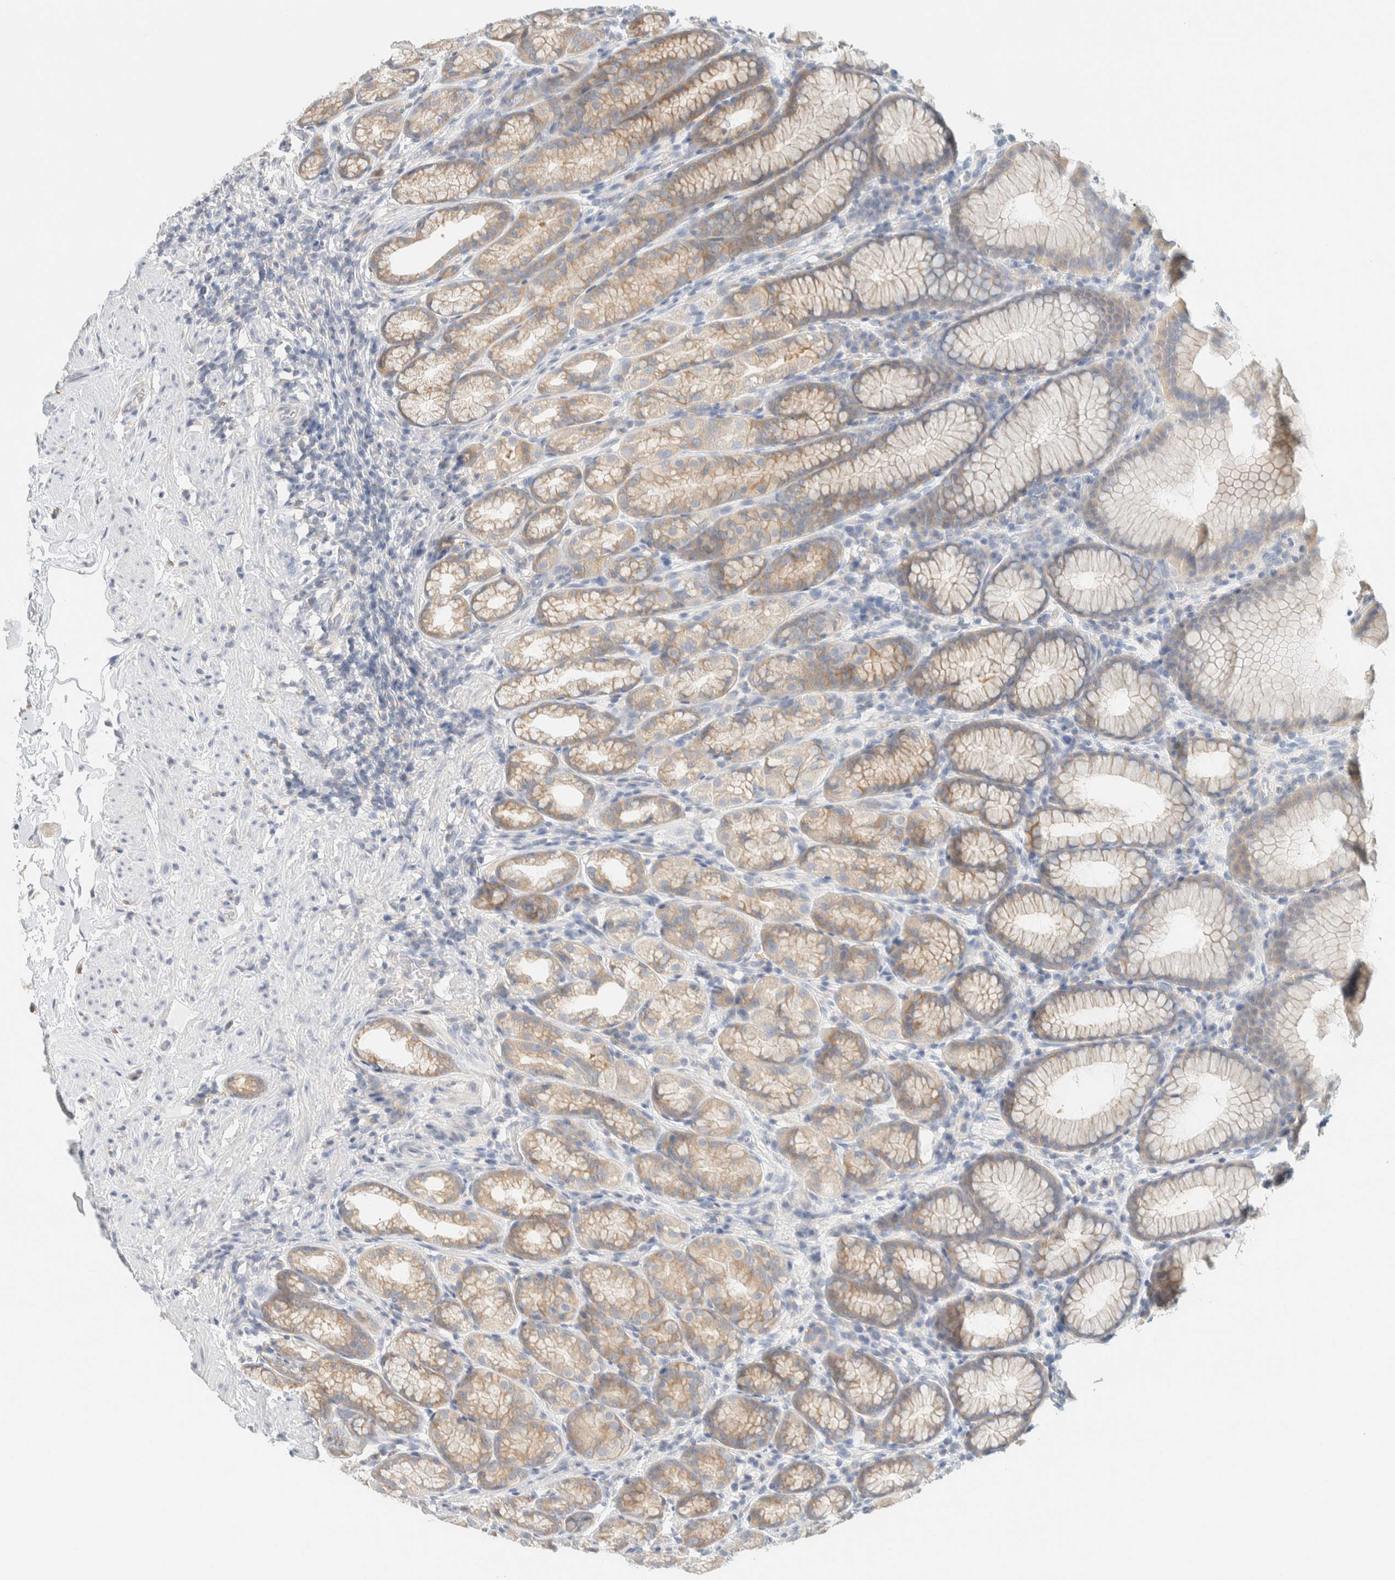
{"staining": {"intensity": "moderate", "quantity": "25%-75%", "location": "cytoplasmic/membranous"}, "tissue": "stomach", "cell_type": "Glandular cells", "image_type": "normal", "snomed": [{"axis": "morphology", "description": "Normal tissue, NOS"}, {"axis": "topography", "description": "Stomach"}], "caption": "Protein staining displays moderate cytoplasmic/membranous staining in about 25%-75% of glandular cells in normal stomach.", "gene": "AARSD1", "patient": {"sex": "male", "age": 42}}